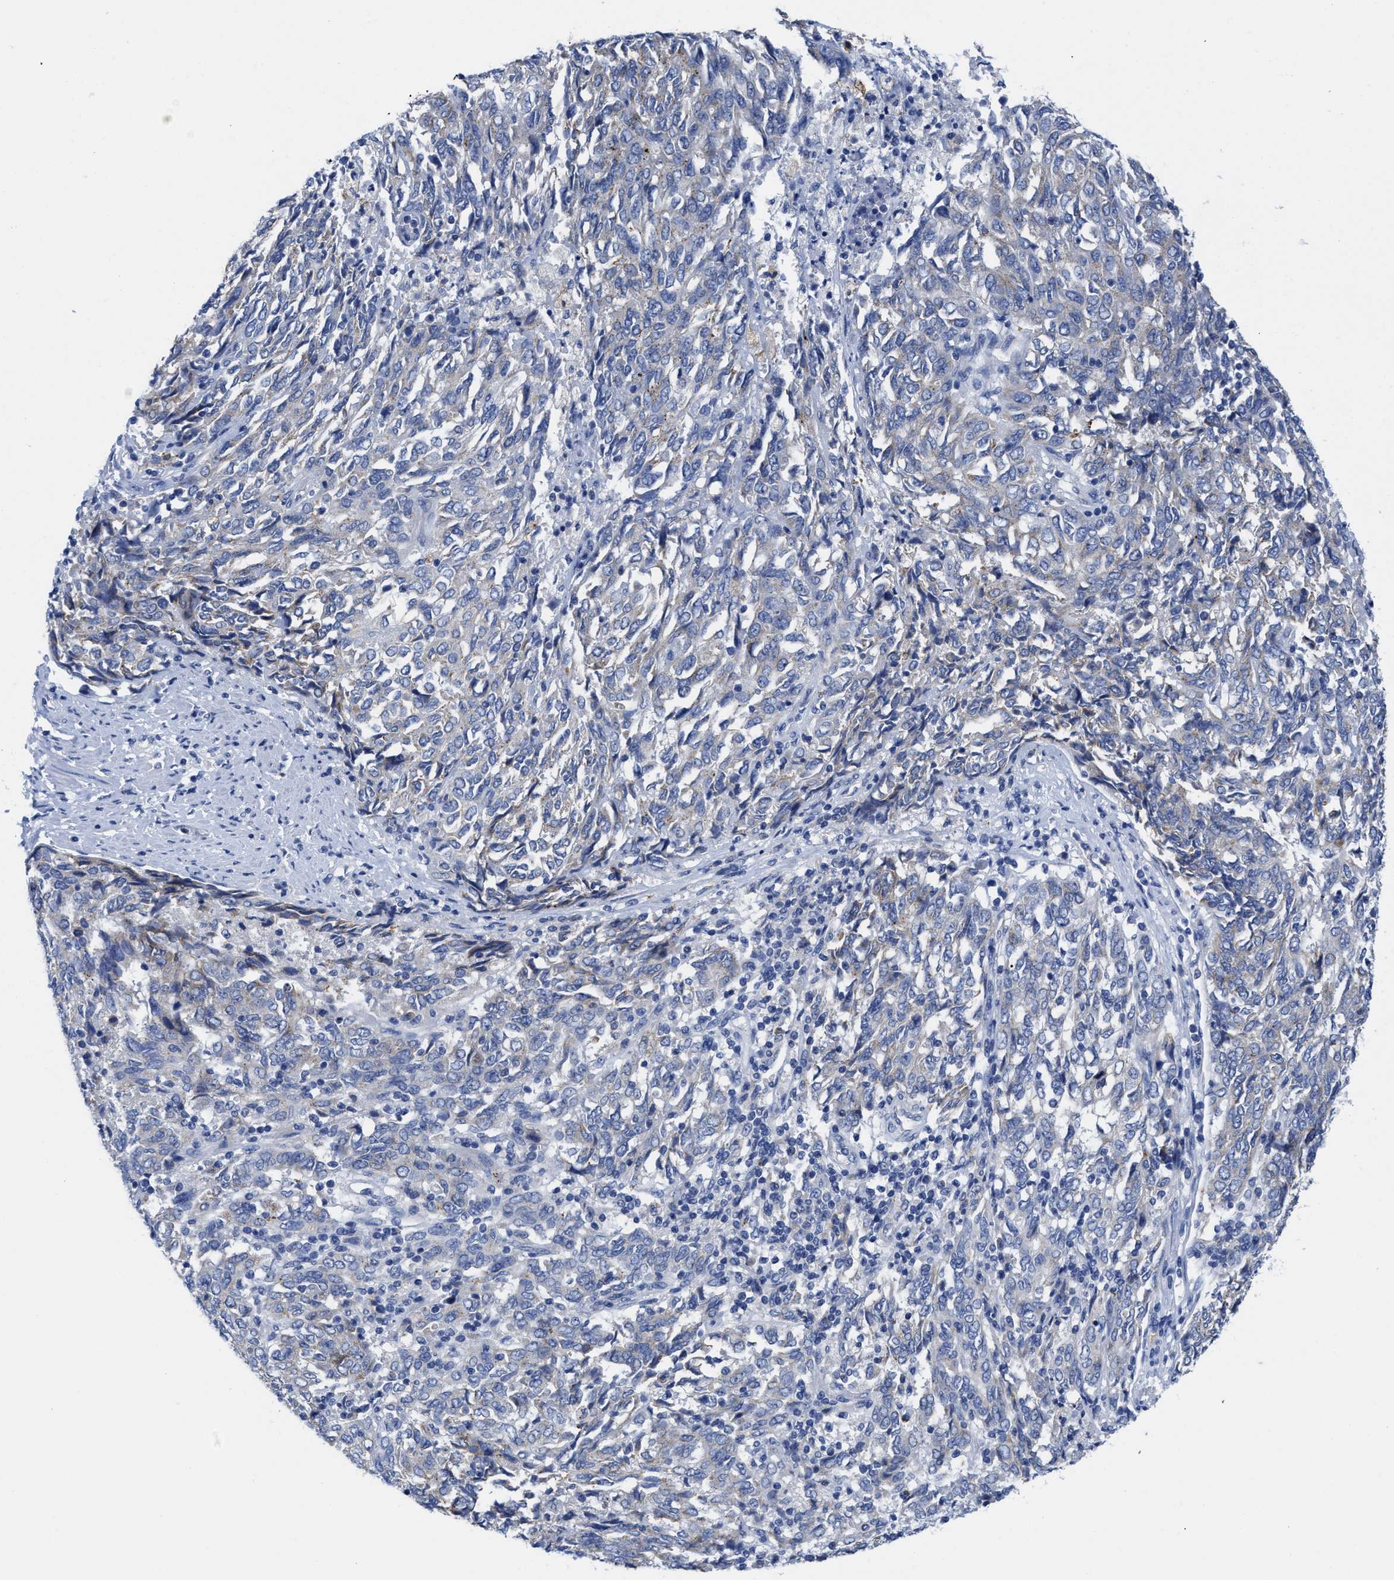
{"staining": {"intensity": "weak", "quantity": "<25%", "location": "cytoplasmic/membranous"}, "tissue": "endometrial cancer", "cell_type": "Tumor cells", "image_type": "cancer", "snomed": [{"axis": "morphology", "description": "Adenocarcinoma, NOS"}, {"axis": "topography", "description": "Endometrium"}], "caption": "Tumor cells show no significant protein expression in endometrial cancer (adenocarcinoma).", "gene": "TBRG4", "patient": {"sex": "female", "age": 80}}